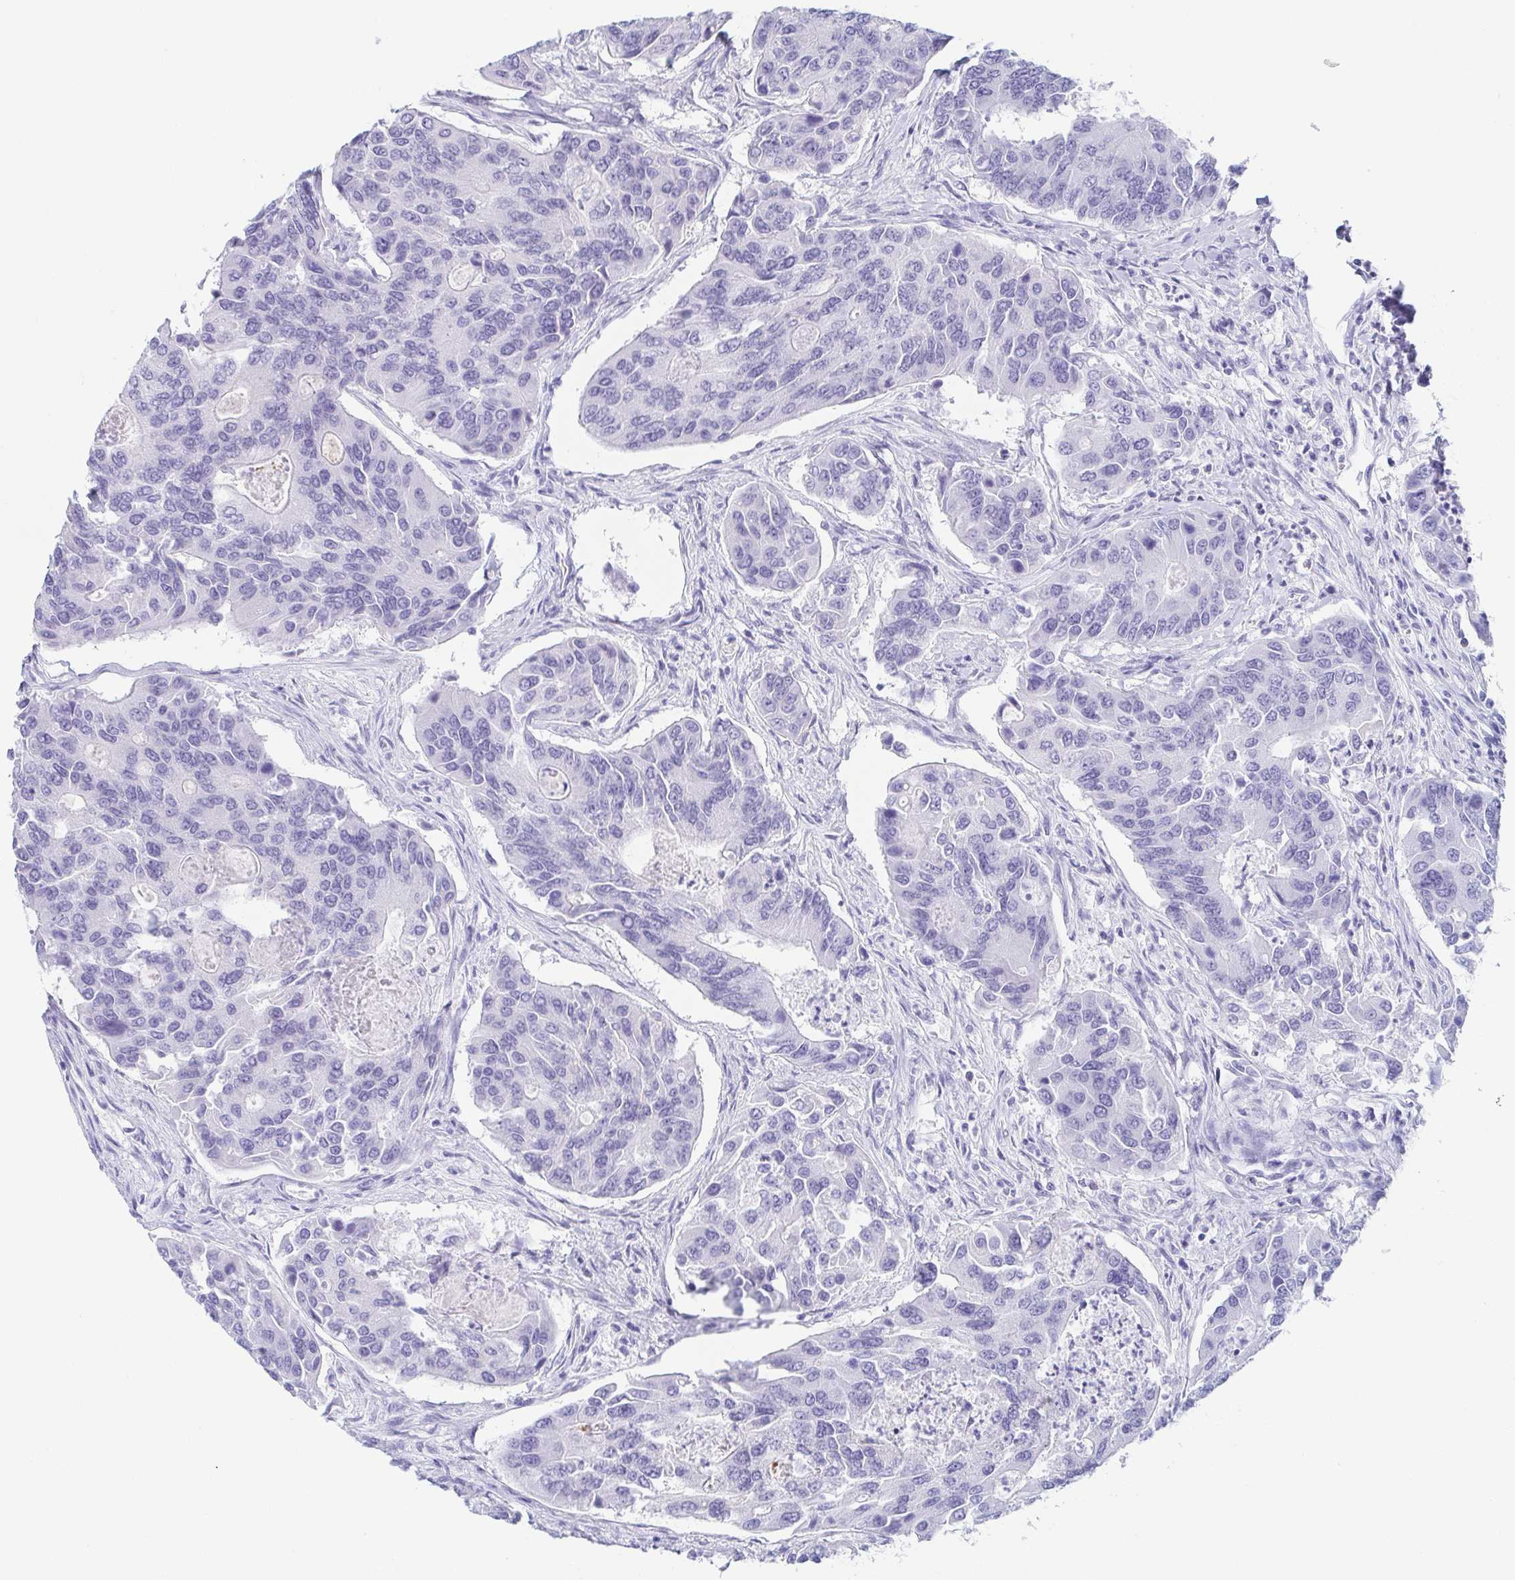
{"staining": {"intensity": "negative", "quantity": "none", "location": "none"}, "tissue": "colorectal cancer", "cell_type": "Tumor cells", "image_type": "cancer", "snomed": [{"axis": "morphology", "description": "Adenocarcinoma, NOS"}, {"axis": "topography", "description": "Colon"}], "caption": "IHC of human colorectal cancer (adenocarcinoma) demonstrates no expression in tumor cells. (Stains: DAB (3,3'-diaminobenzidine) immunohistochemistry (IHC) with hematoxylin counter stain, Microscopy: brightfield microscopy at high magnification).", "gene": "ZG16B", "patient": {"sex": "female", "age": 67}}